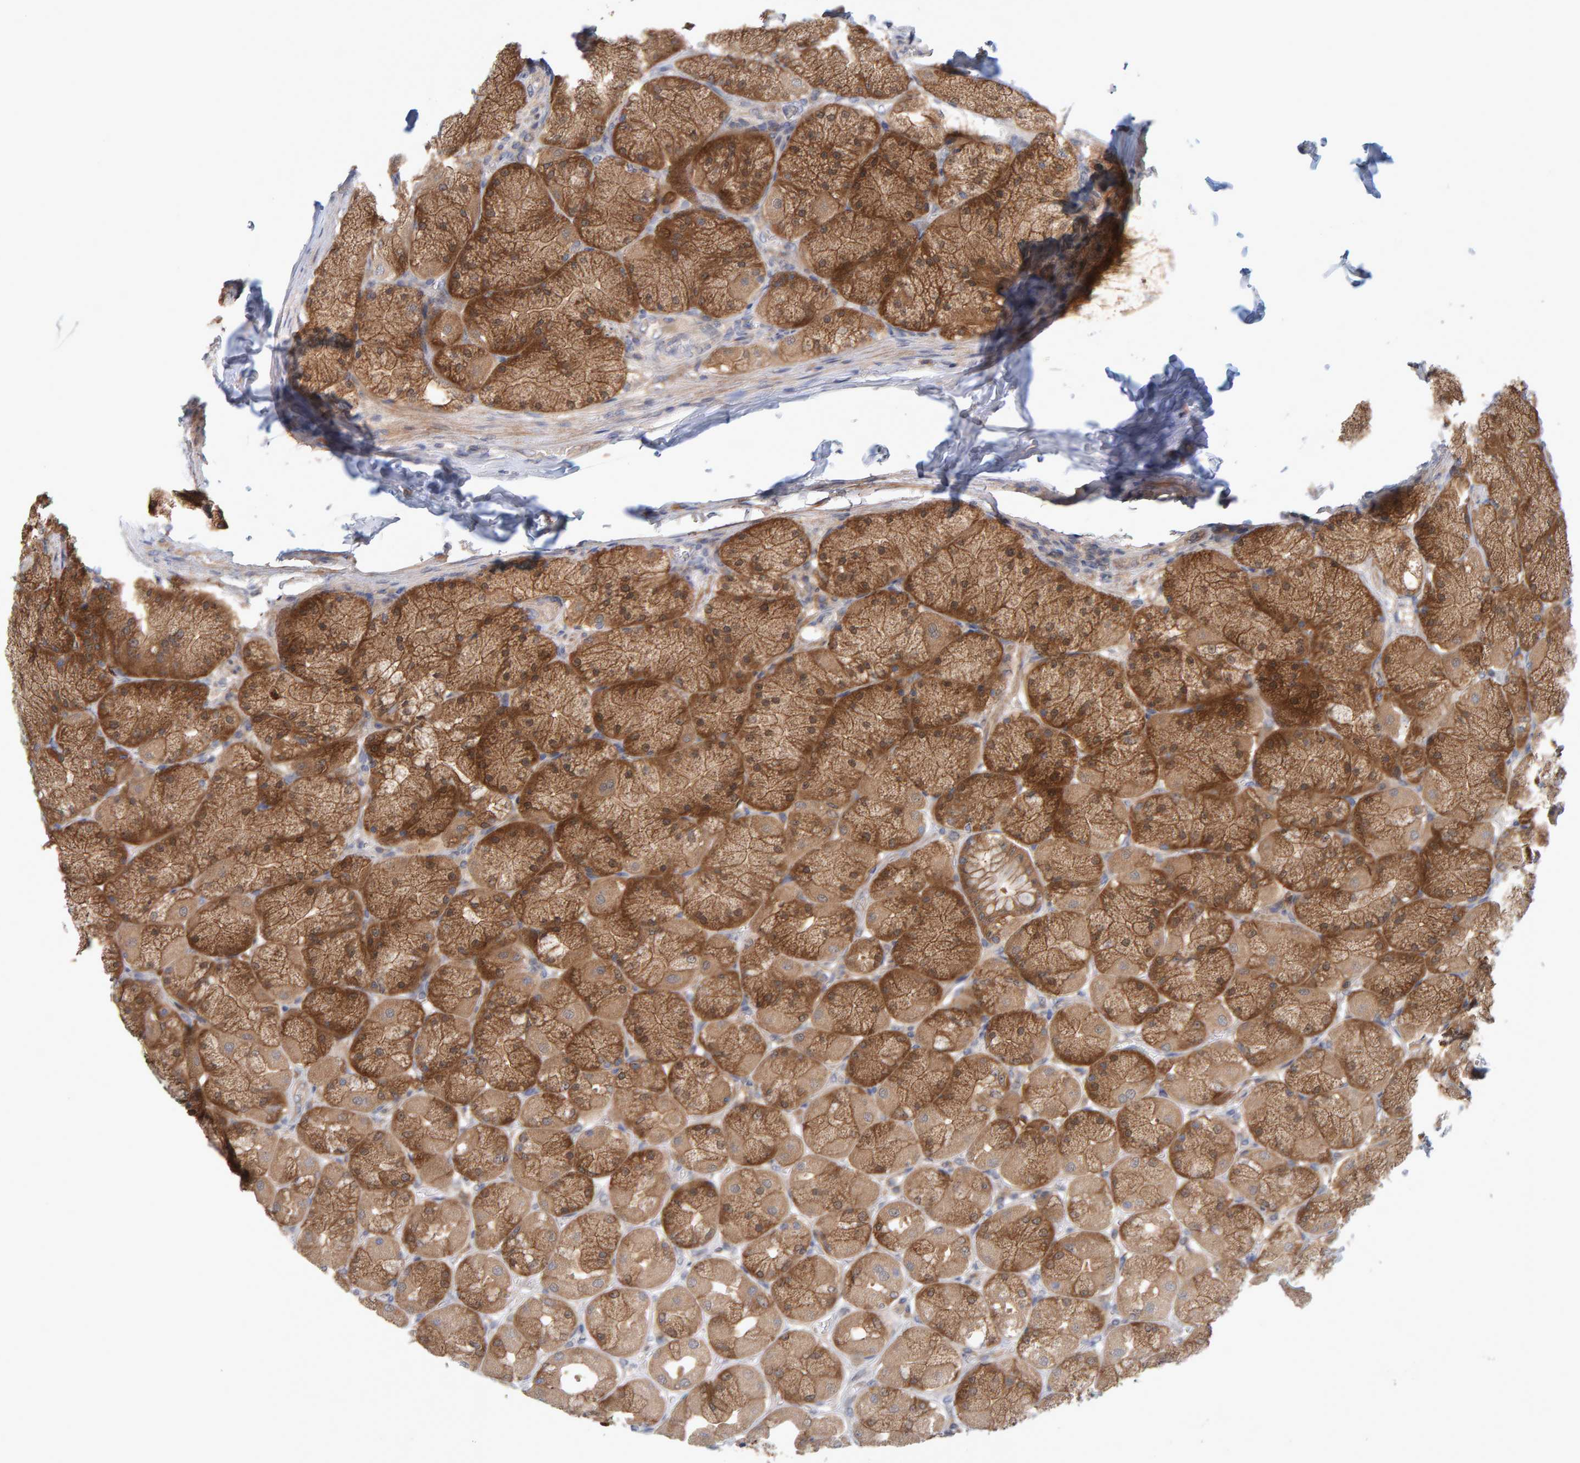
{"staining": {"intensity": "moderate", "quantity": ">75%", "location": "cytoplasmic/membranous"}, "tissue": "stomach", "cell_type": "Glandular cells", "image_type": "normal", "snomed": [{"axis": "morphology", "description": "Normal tissue, NOS"}, {"axis": "topography", "description": "Stomach, upper"}], "caption": "About >75% of glandular cells in benign human stomach reveal moderate cytoplasmic/membranous protein staining as visualized by brown immunohistochemical staining.", "gene": "TATDN1", "patient": {"sex": "female", "age": 56}}